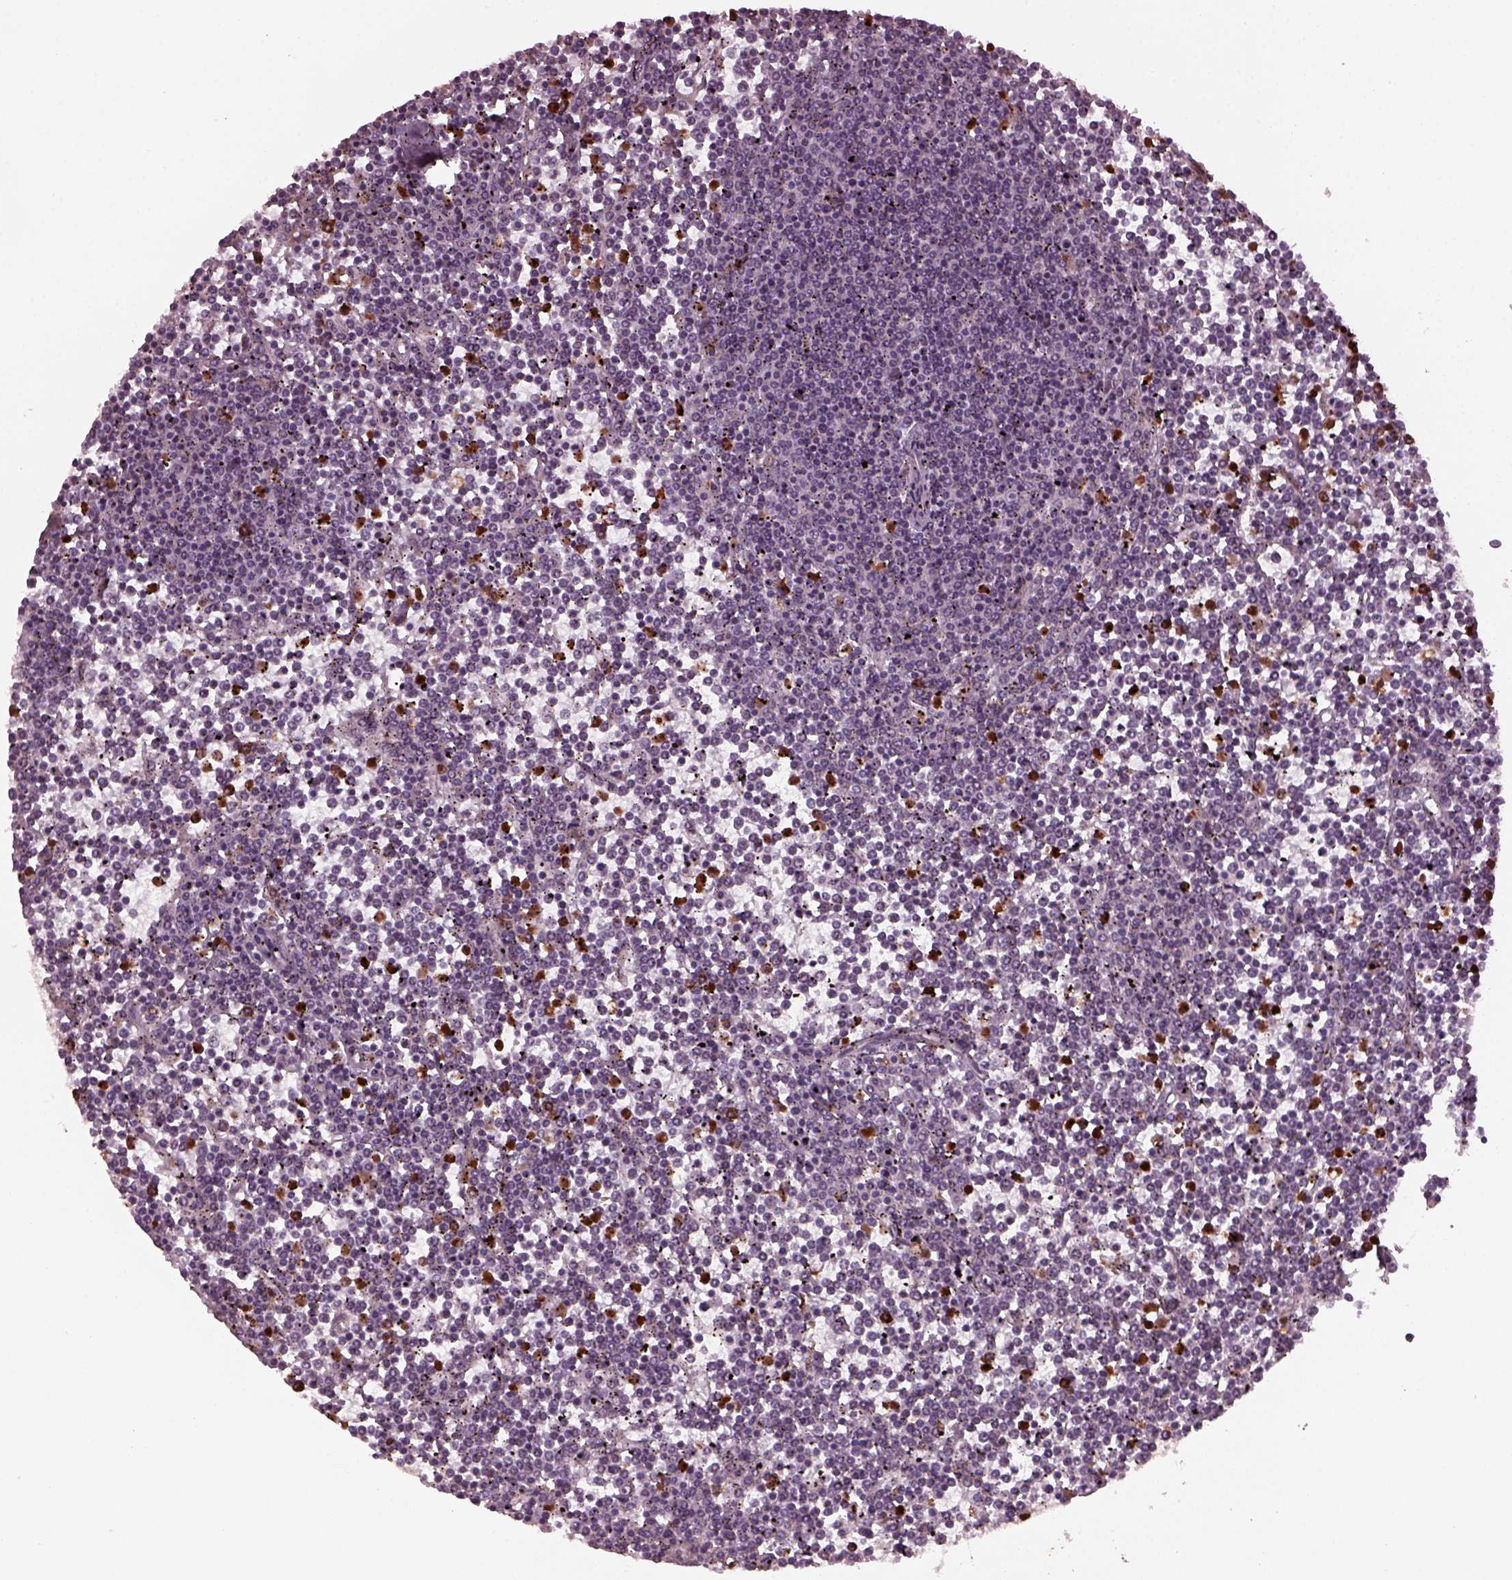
{"staining": {"intensity": "negative", "quantity": "none", "location": "none"}, "tissue": "lymphoma", "cell_type": "Tumor cells", "image_type": "cancer", "snomed": [{"axis": "morphology", "description": "Malignant lymphoma, non-Hodgkin's type, Low grade"}, {"axis": "topography", "description": "Spleen"}], "caption": "Immunohistochemical staining of low-grade malignant lymphoma, non-Hodgkin's type exhibits no significant expression in tumor cells. (IHC, brightfield microscopy, high magnification).", "gene": "RUFY3", "patient": {"sex": "female", "age": 19}}